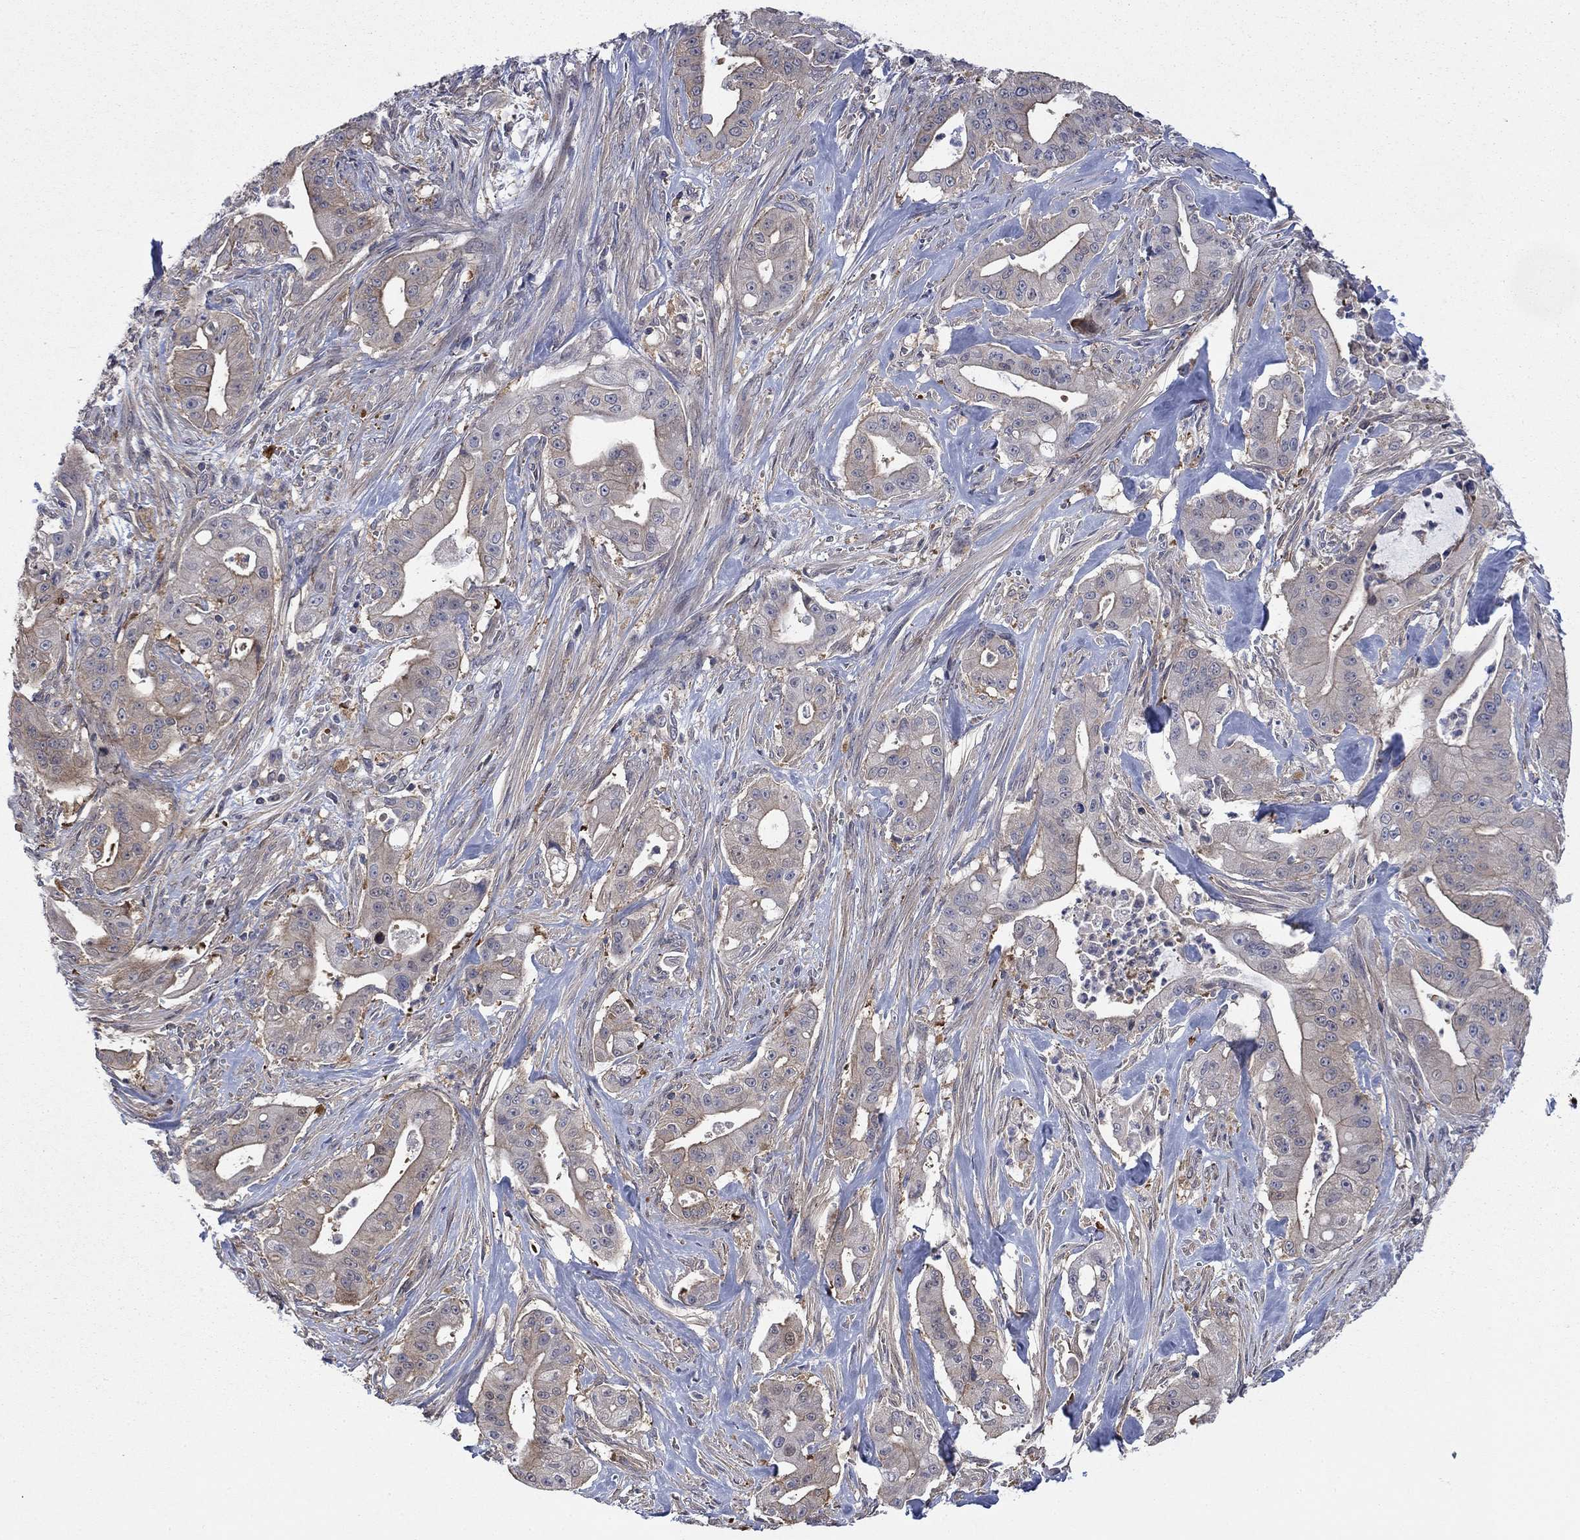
{"staining": {"intensity": "weak", "quantity": "25%-75%", "location": "cytoplasmic/membranous"}, "tissue": "pancreatic cancer", "cell_type": "Tumor cells", "image_type": "cancer", "snomed": [{"axis": "morphology", "description": "Normal tissue, NOS"}, {"axis": "morphology", "description": "Inflammation, NOS"}, {"axis": "morphology", "description": "Adenocarcinoma, NOS"}, {"axis": "topography", "description": "Pancreas"}], "caption": "IHC photomicrograph of pancreatic cancer (adenocarcinoma) stained for a protein (brown), which demonstrates low levels of weak cytoplasmic/membranous staining in about 25%-75% of tumor cells.", "gene": "PDZD2", "patient": {"sex": "male", "age": 57}}